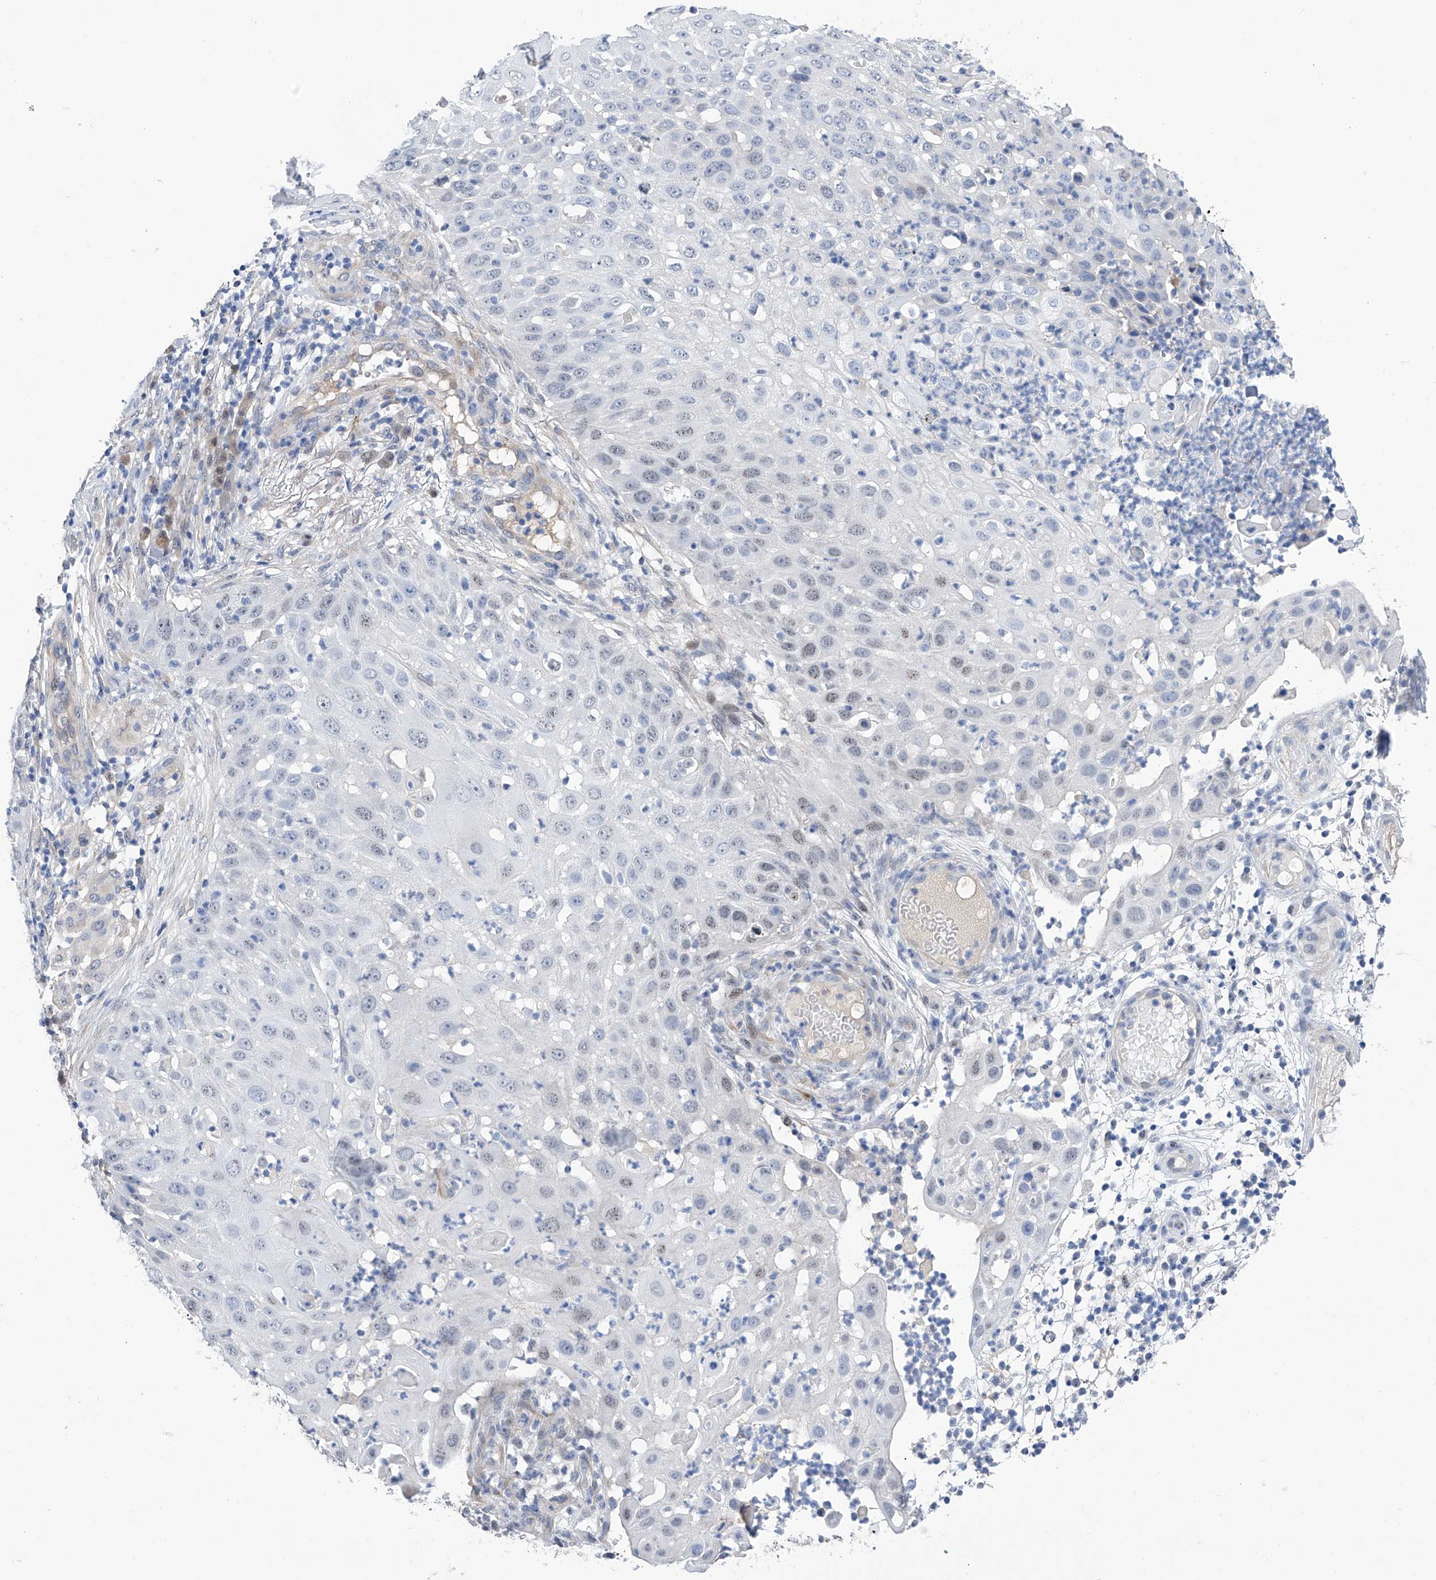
{"staining": {"intensity": "weak", "quantity": "<25%", "location": "nuclear"}, "tissue": "skin cancer", "cell_type": "Tumor cells", "image_type": "cancer", "snomed": [{"axis": "morphology", "description": "Squamous cell carcinoma, NOS"}, {"axis": "topography", "description": "Skin"}], "caption": "Tumor cells show no significant staining in skin cancer.", "gene": "PGM3", "patient": {"sex": "female", "age": 44}}